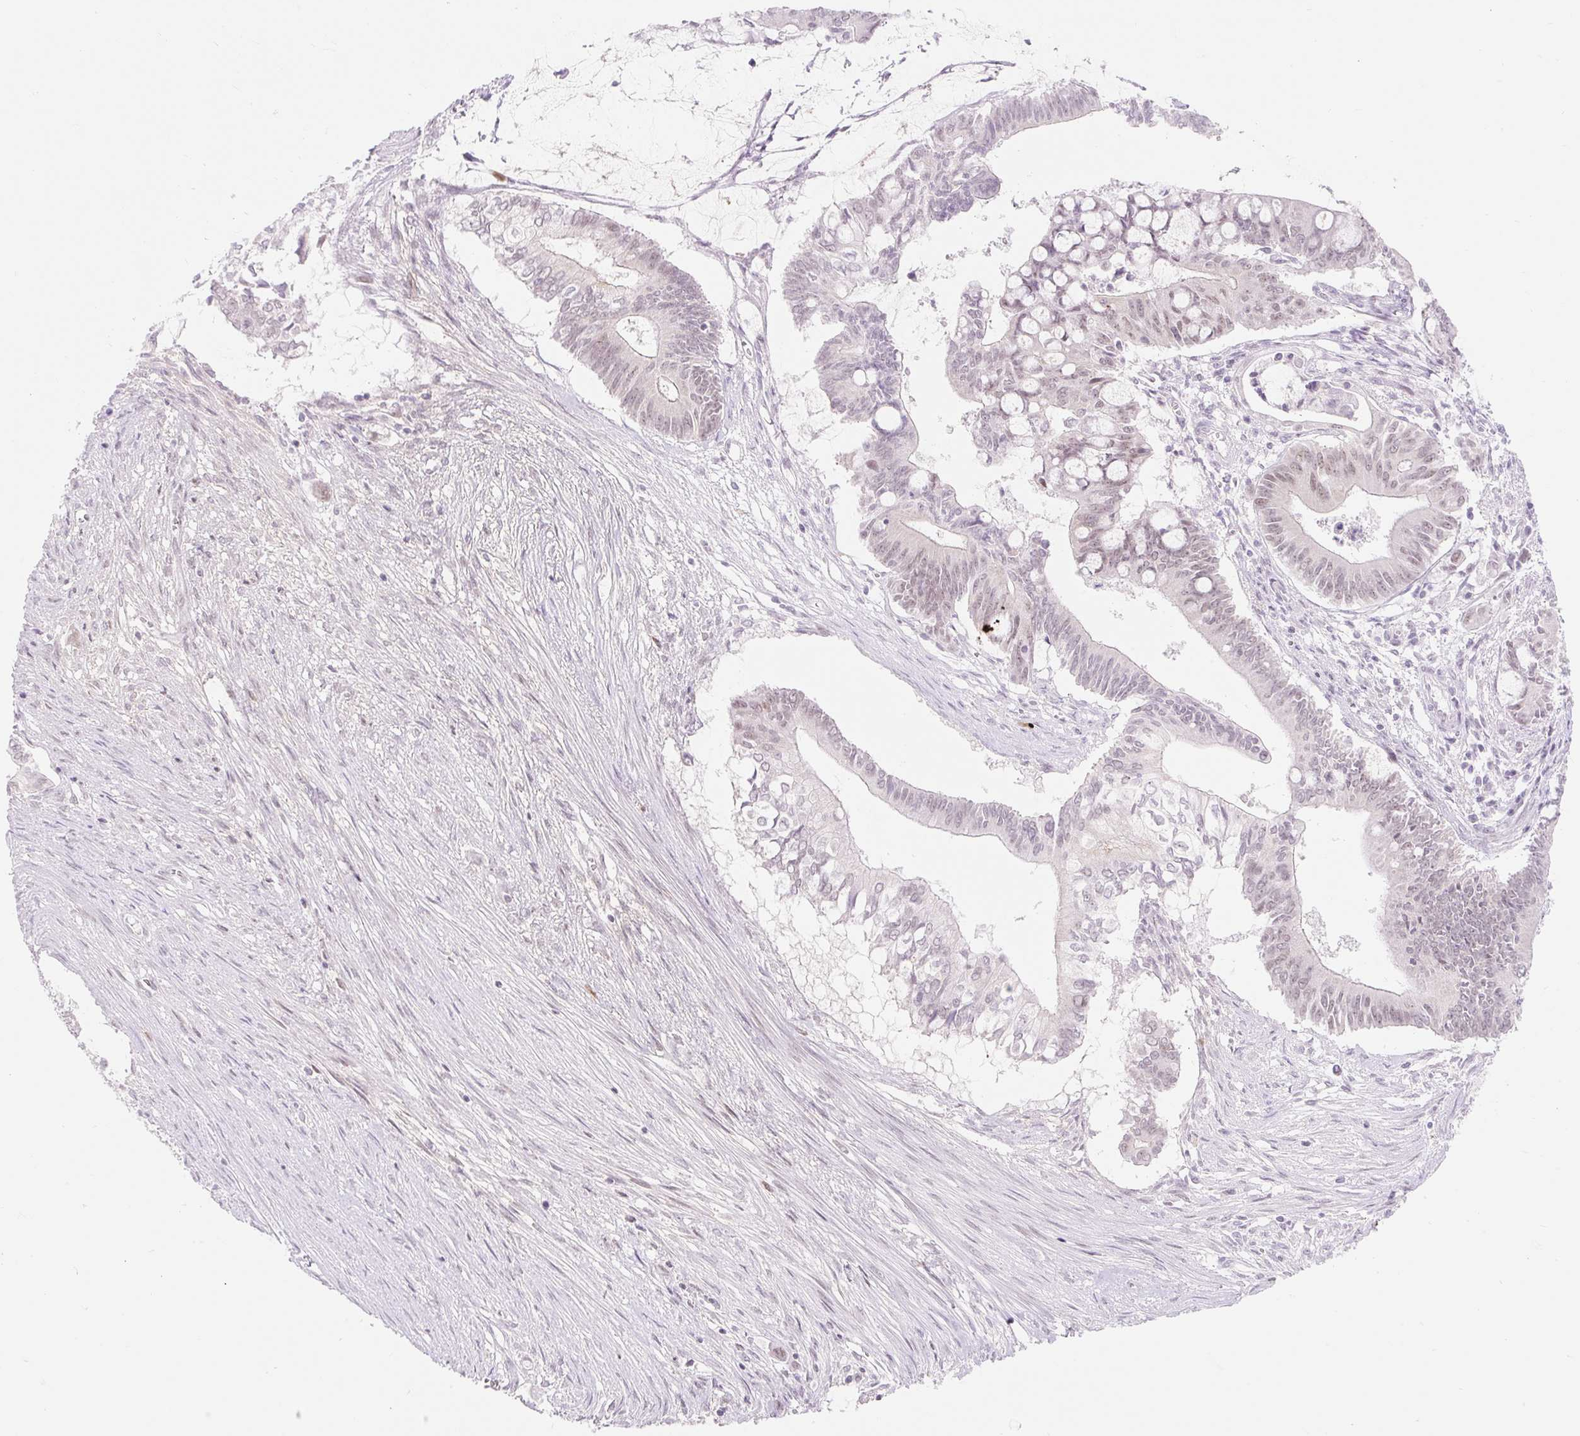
{"staining": {"intensity": "weak", "quantity": "<25%", "location": "nuclear"}, "tissue": "pancreatic cancer", "cell_type": "Tumor cells", "image_type": "cancer", "snomed": [{"axis": "morphology", "description": "Adenocarcinoma, NOS"}, {"axis": "topography", "description": "Pancreas"}], "caption": "Tumor cells are negative for brown protein staining in pancreatic cancer (adenocarcinoma). (Brightfield microscopy of DAB (3,3'-diaminobenzidine) IHC at high magnification).", "gene": "H2BW1", "patient": {"sex": "male", "age": 68}}